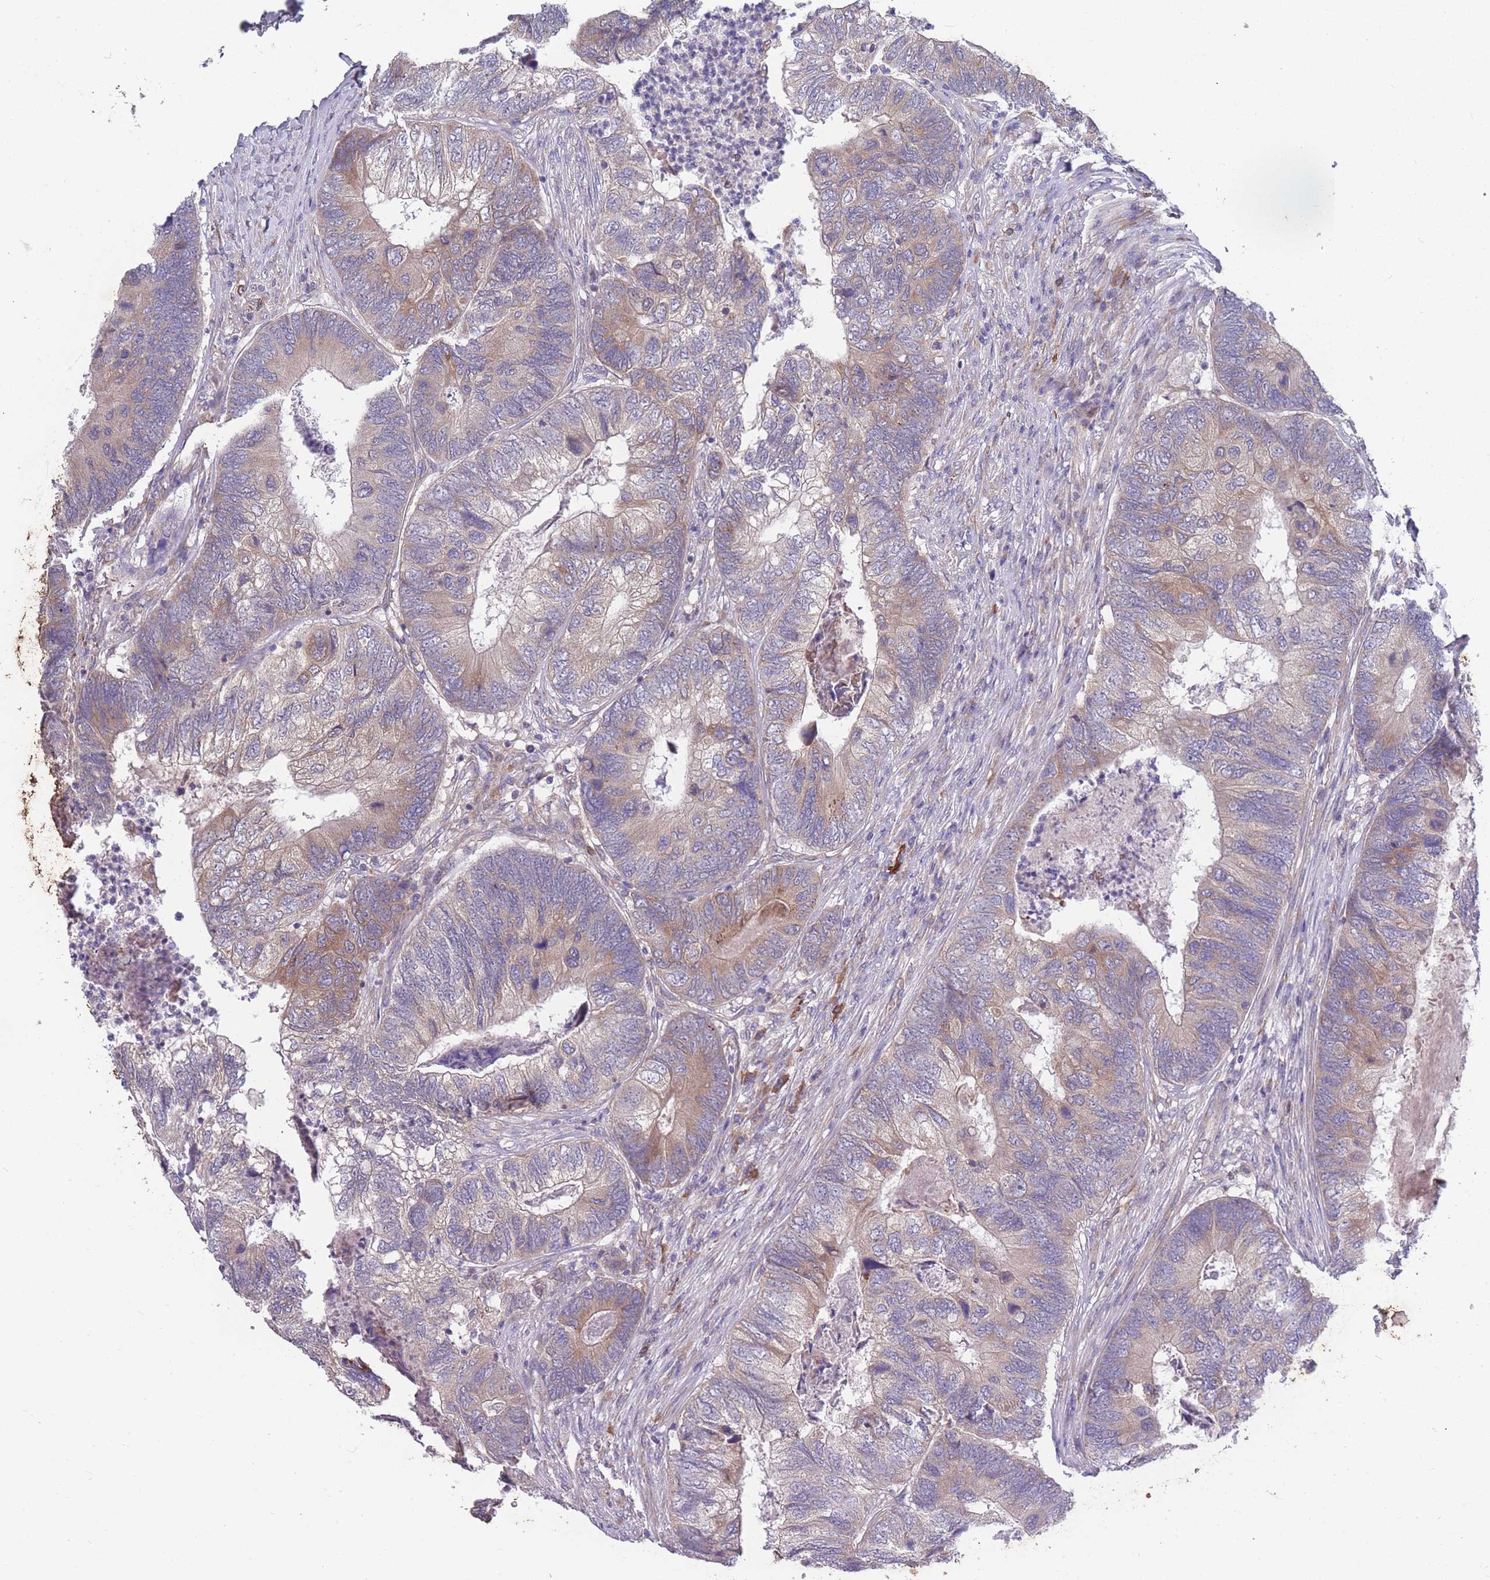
{"staining": {"intensity": "moderate", "quantity": "25%-75%", "location": "cytoplasmic/membranous"}, "tissue": "colorectal cancer", "cell_type": "Tumor cells", "image_type": "cancer", "snomed": [{"axis": "morphology", "description": "Adenocarcinoma, NOS"}, {"axis": "topography", "description": "Colon"}], "caption": "IHC of human colorectal cancer (adenocarcinoma) demonstrates medium levels of moderate cytoplasmic/membranous staining in about 25%-75% of tumor cells.", "gene": "STIM2", "patient": {"sex": "female", "age": 67}}